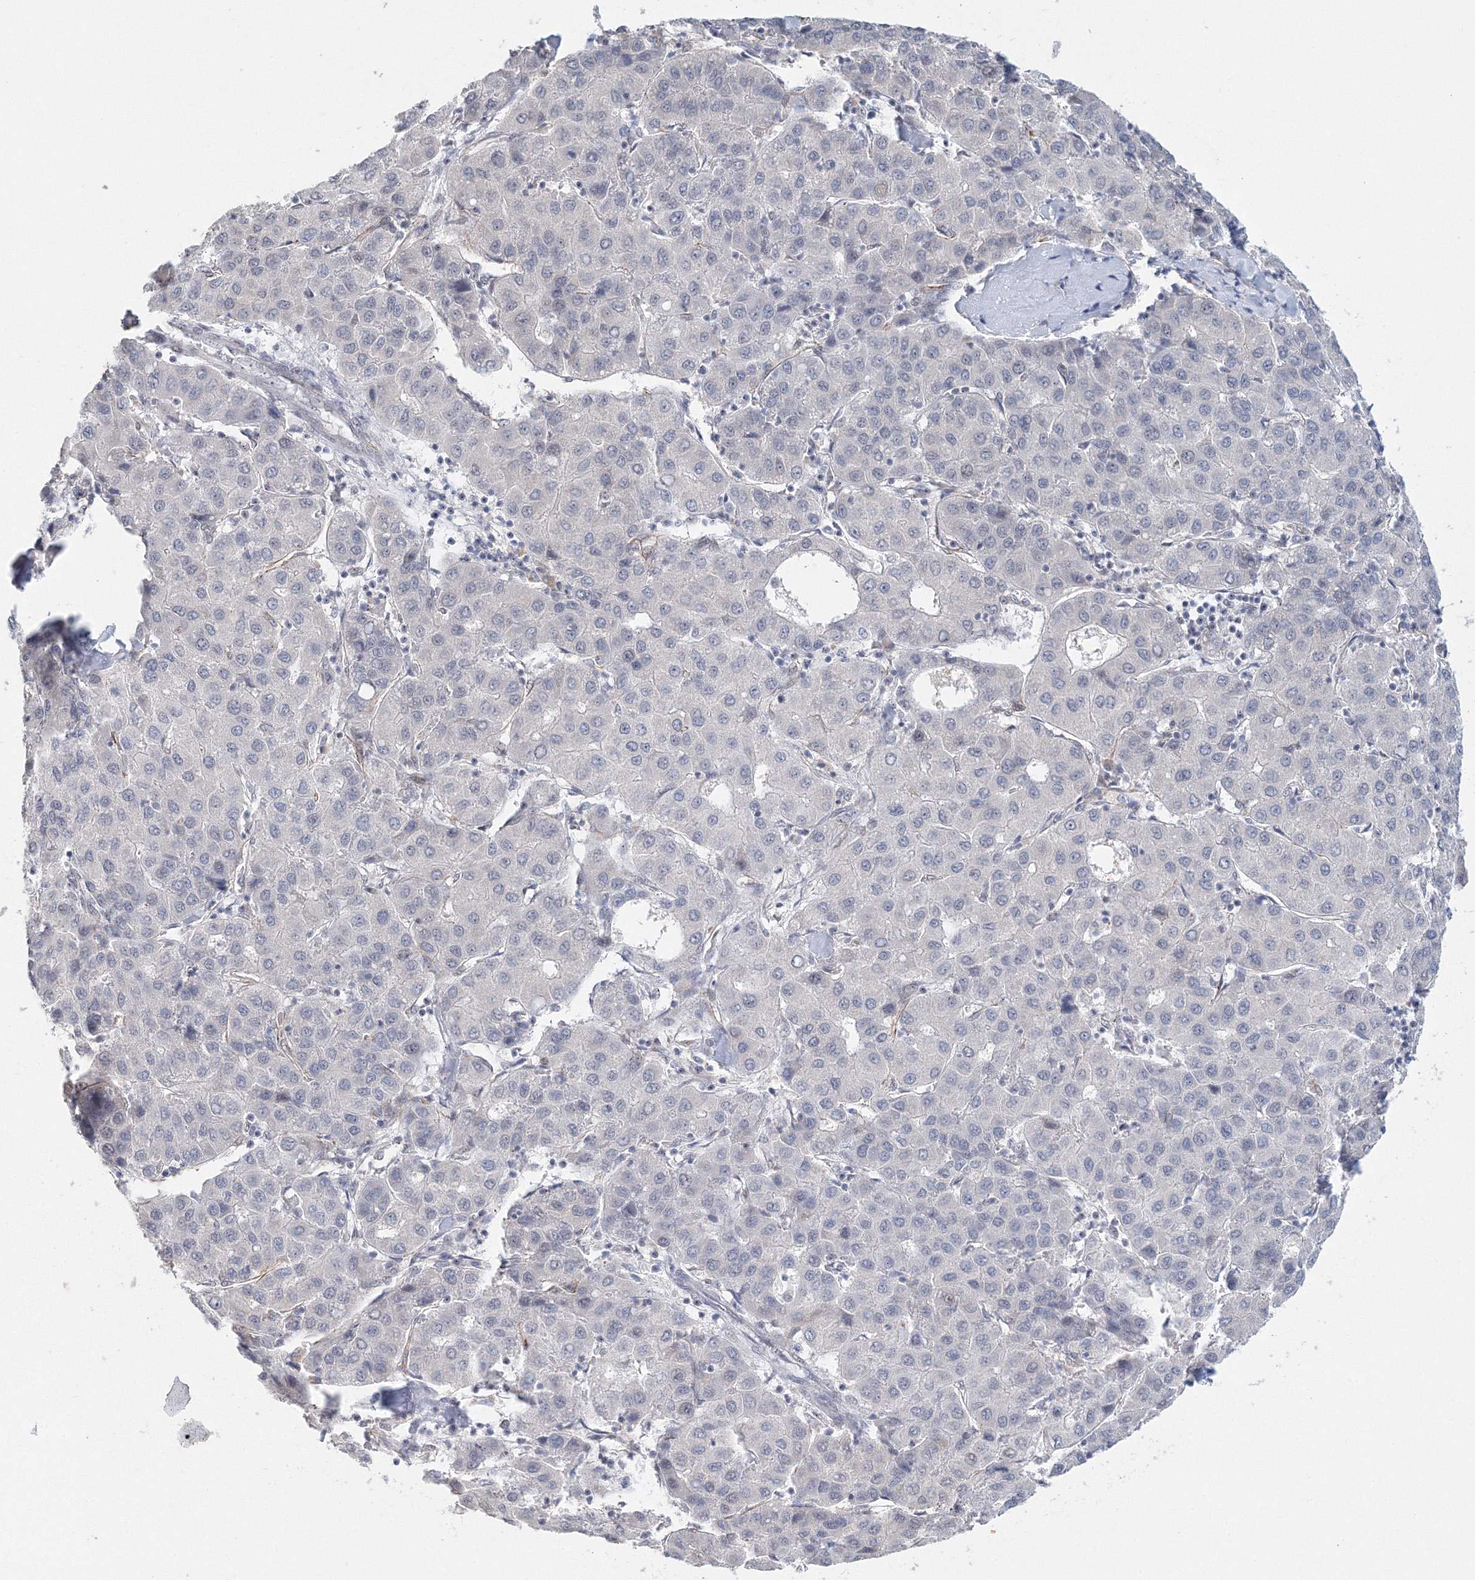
{"staining": {"intensity": "negative", "quantity": "none", "location": "none"}, "tissue": "liver cancer", "cell_type": "Tumor cells", "image_type": "cancer", "snomed": [{"axis": "morphology", "description": "Carcinoma, Hepatocellular, NOS"}, {"axis": "topography", "description": "Liver"}], "caption": "Human hepatocellular carcinoma (liver) stained for a protein using IHC reveals no expression in tumor cells.", "gene": "SIRT7", "patient": {"sex": "male", "age": 65}}